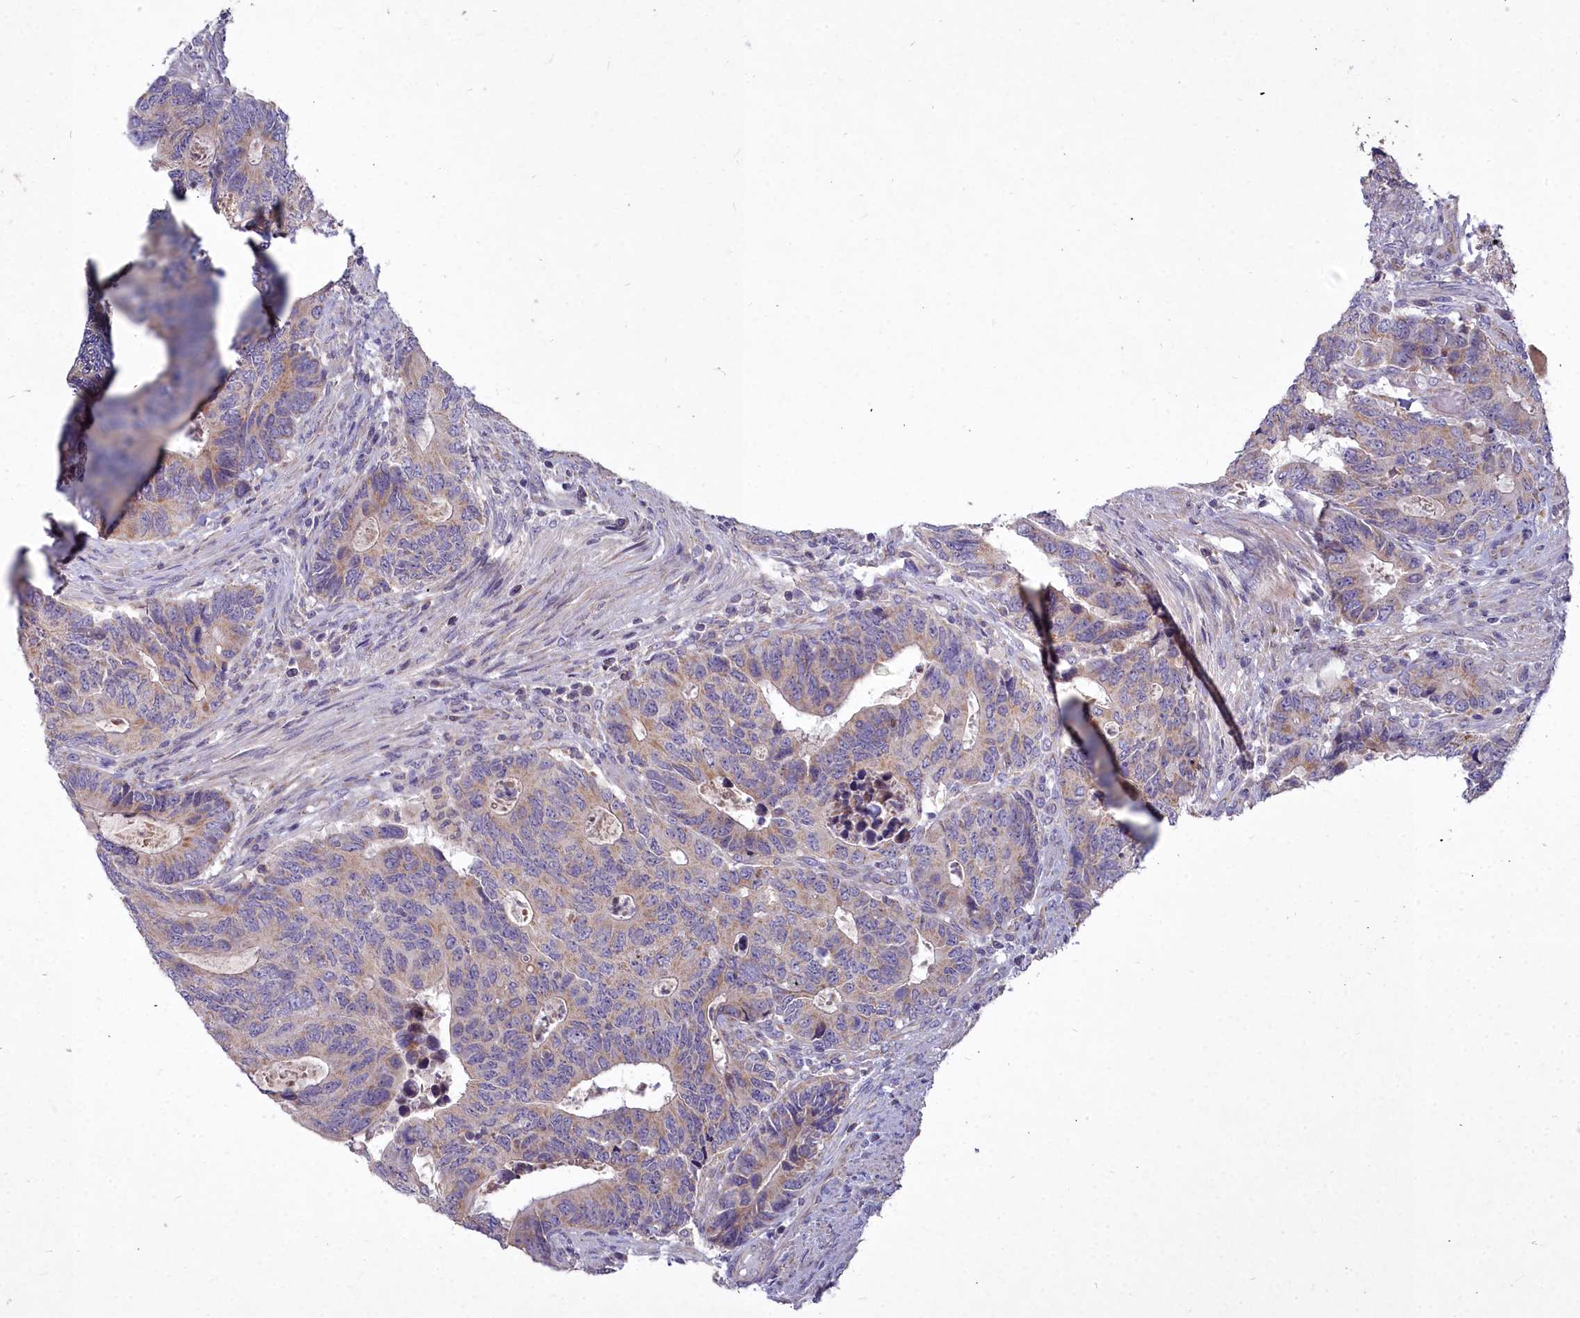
{"staining": {"intensity": "weak", "quantity": ">75%", "location": "cytoplasmic/membranous"}, "tissue": "colorectal cancer", "cell_type": "Tumor cells", "image_type": "cancer", "snomed": [{"axis": "morphology", "description": "Adenocarcinoma, NOS"}, {"axis": "topography", "description": "Colon"}], "caption": "Immunohistochemistry (IHC) of colorectal cancer displays low levels of weak cytoplasmic/membranous staining in about >75% of tumor cells.", "gene": "MICU2", "patient": {"sex": "male", "age": 87}}